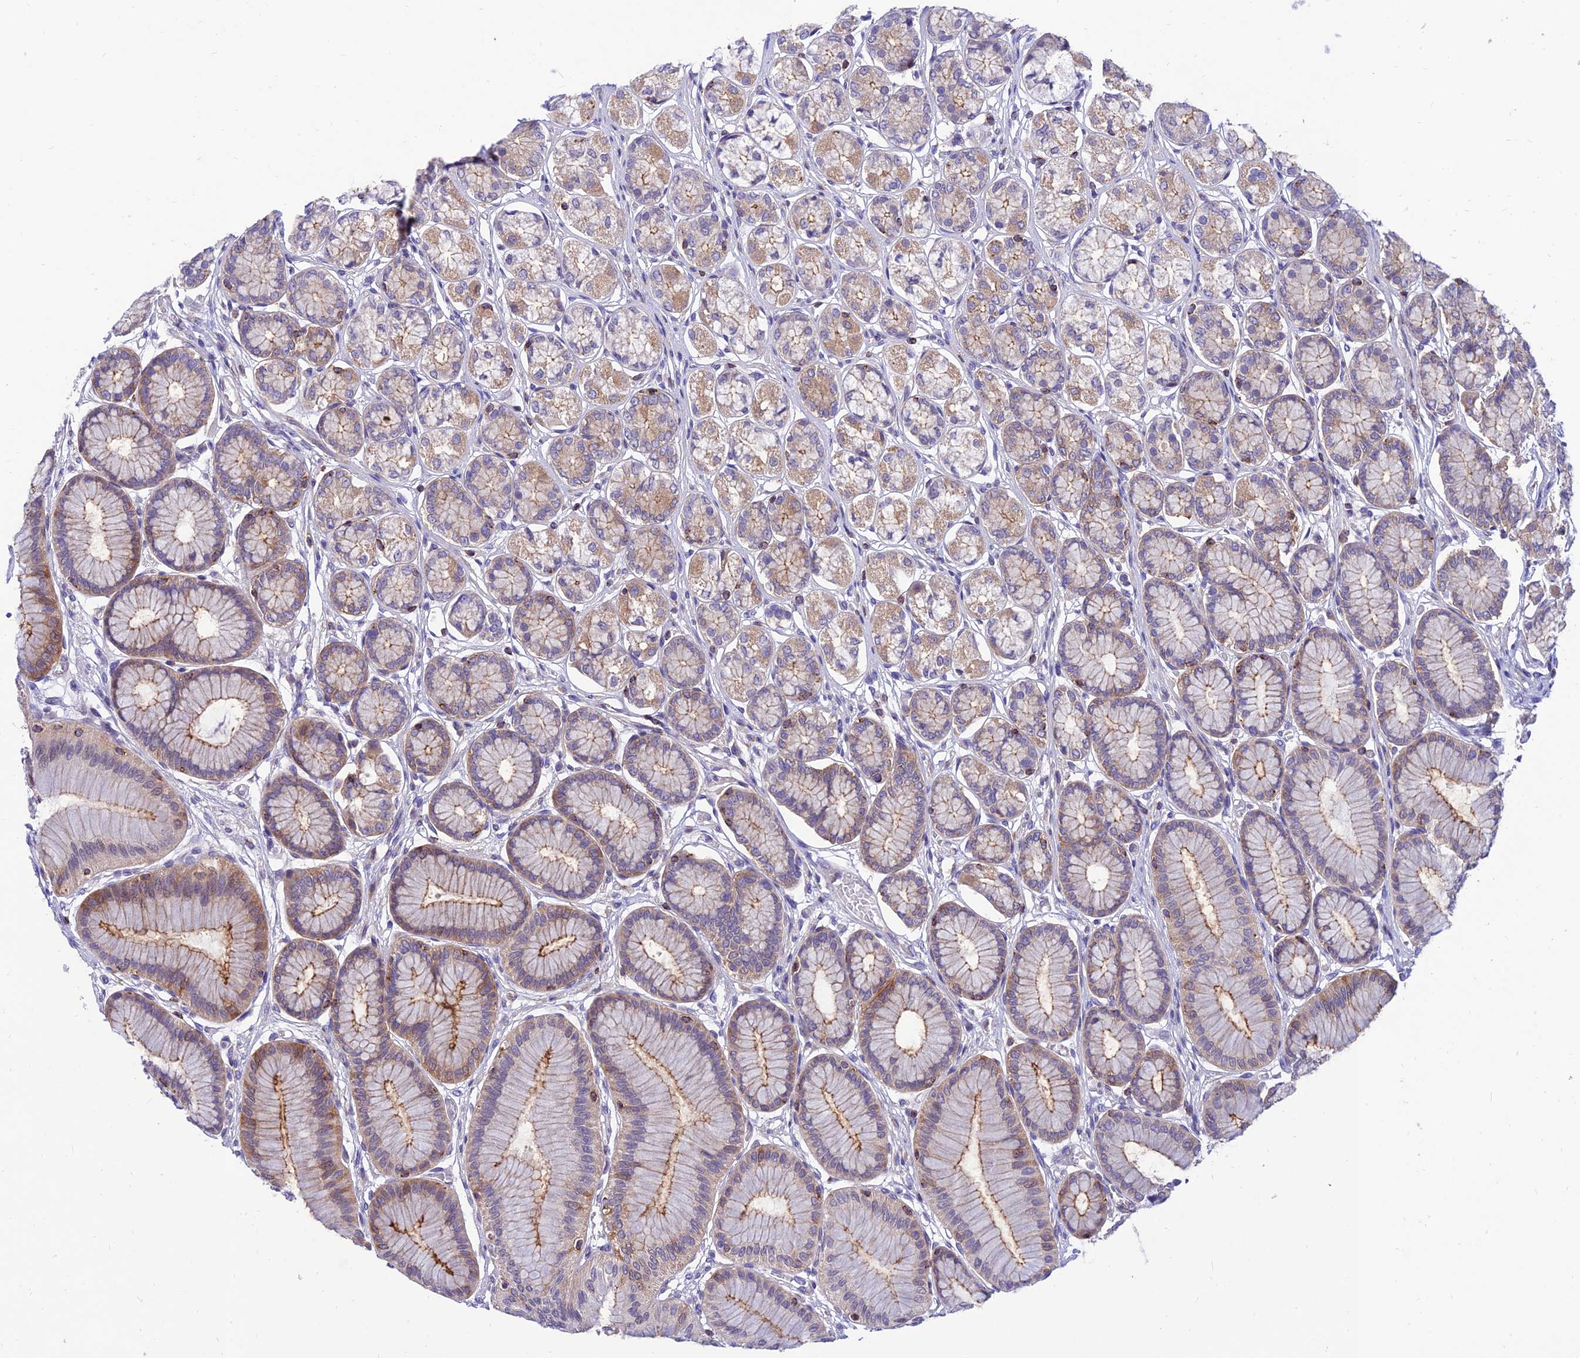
{"staining": {"intensity": "strong", "quantity": "25%-75%", "location": "cytoplasmic/membranous"}, "tissue": "stomach", "cell_type": "Glandular cells", "image_type": "normal", "snomed": [{"axis": "morphology", "description": "Normal tissue, NOS"}, {"axis": "morphology", "description": "Adenocarcinoma, NOS"}, {"axis": "morphology", "description": "Adenocarcinoma, High grade"}, {"axis": "topography", "description": "Stomach, upper"}, {"axis": "topography", "description": "Stomach"}], "caption": "Protein analysis of benign stomach exhibits strong cytoplasmic/membranous positivity in about 25%-75% of glandular cells.", "gene": "C6orf132", "patient": {"sex": "female", "age": 65}}